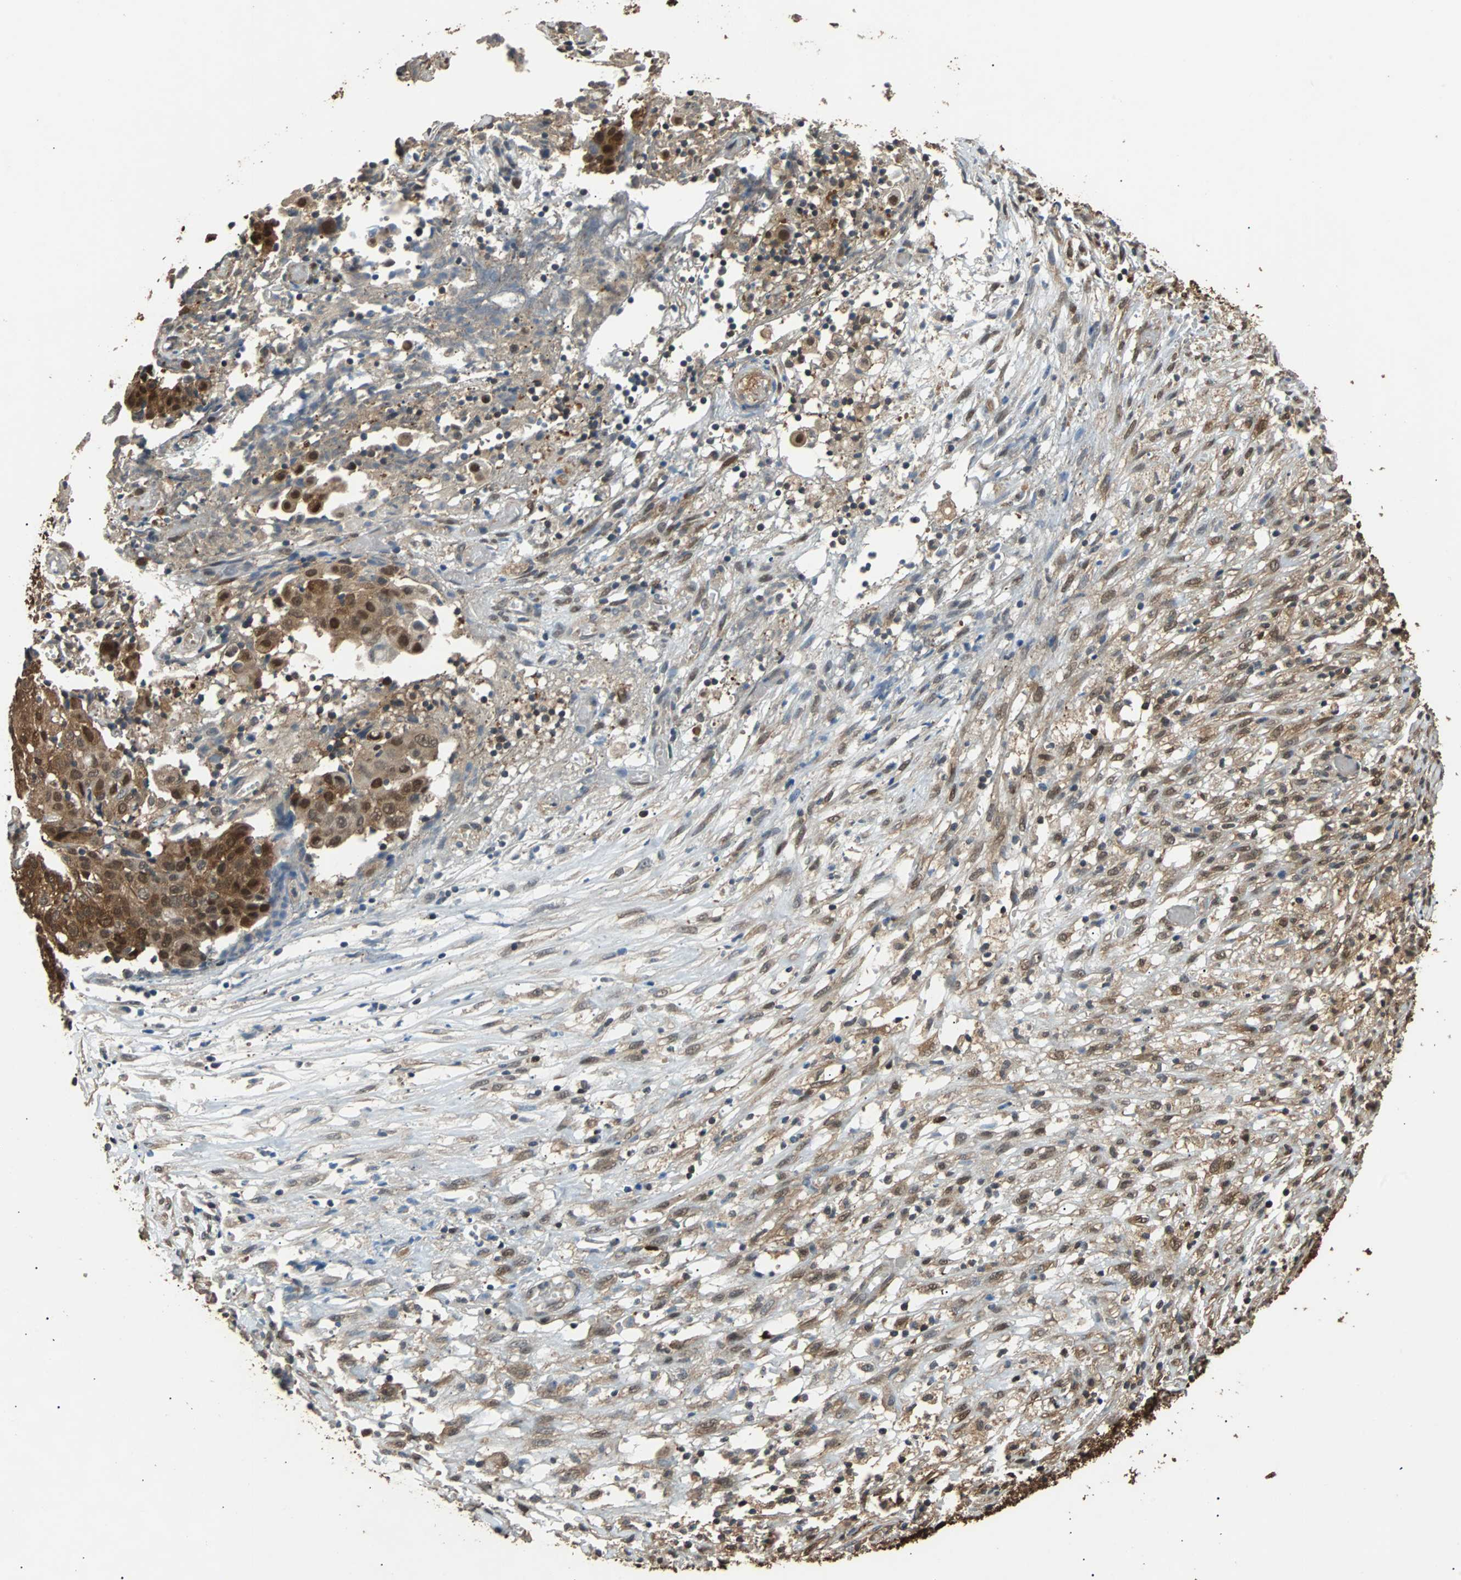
{"staining": {"intensity": "strong", "quantity": ">75%", "location": "cytoplasmic/membranous,nuclear"}, "tissue": "ovarian cancer", "cell_type": "Tumor cells", "image_type": "cancer", "snomed": [{"axis": "morphology", "description": "Carcinoma, endometroid"}, {"axis": "topography", "description": "Ovary"}], "caption": "Strong cytoplasmic/membranous and nuclear positivity for a protein is seen in about >75% of tumor cells of ovarian endometroid carcinoma using immunohistochemistry.", "gene": "PRDX6", "patient": {"sex": "female", "age": 42}}